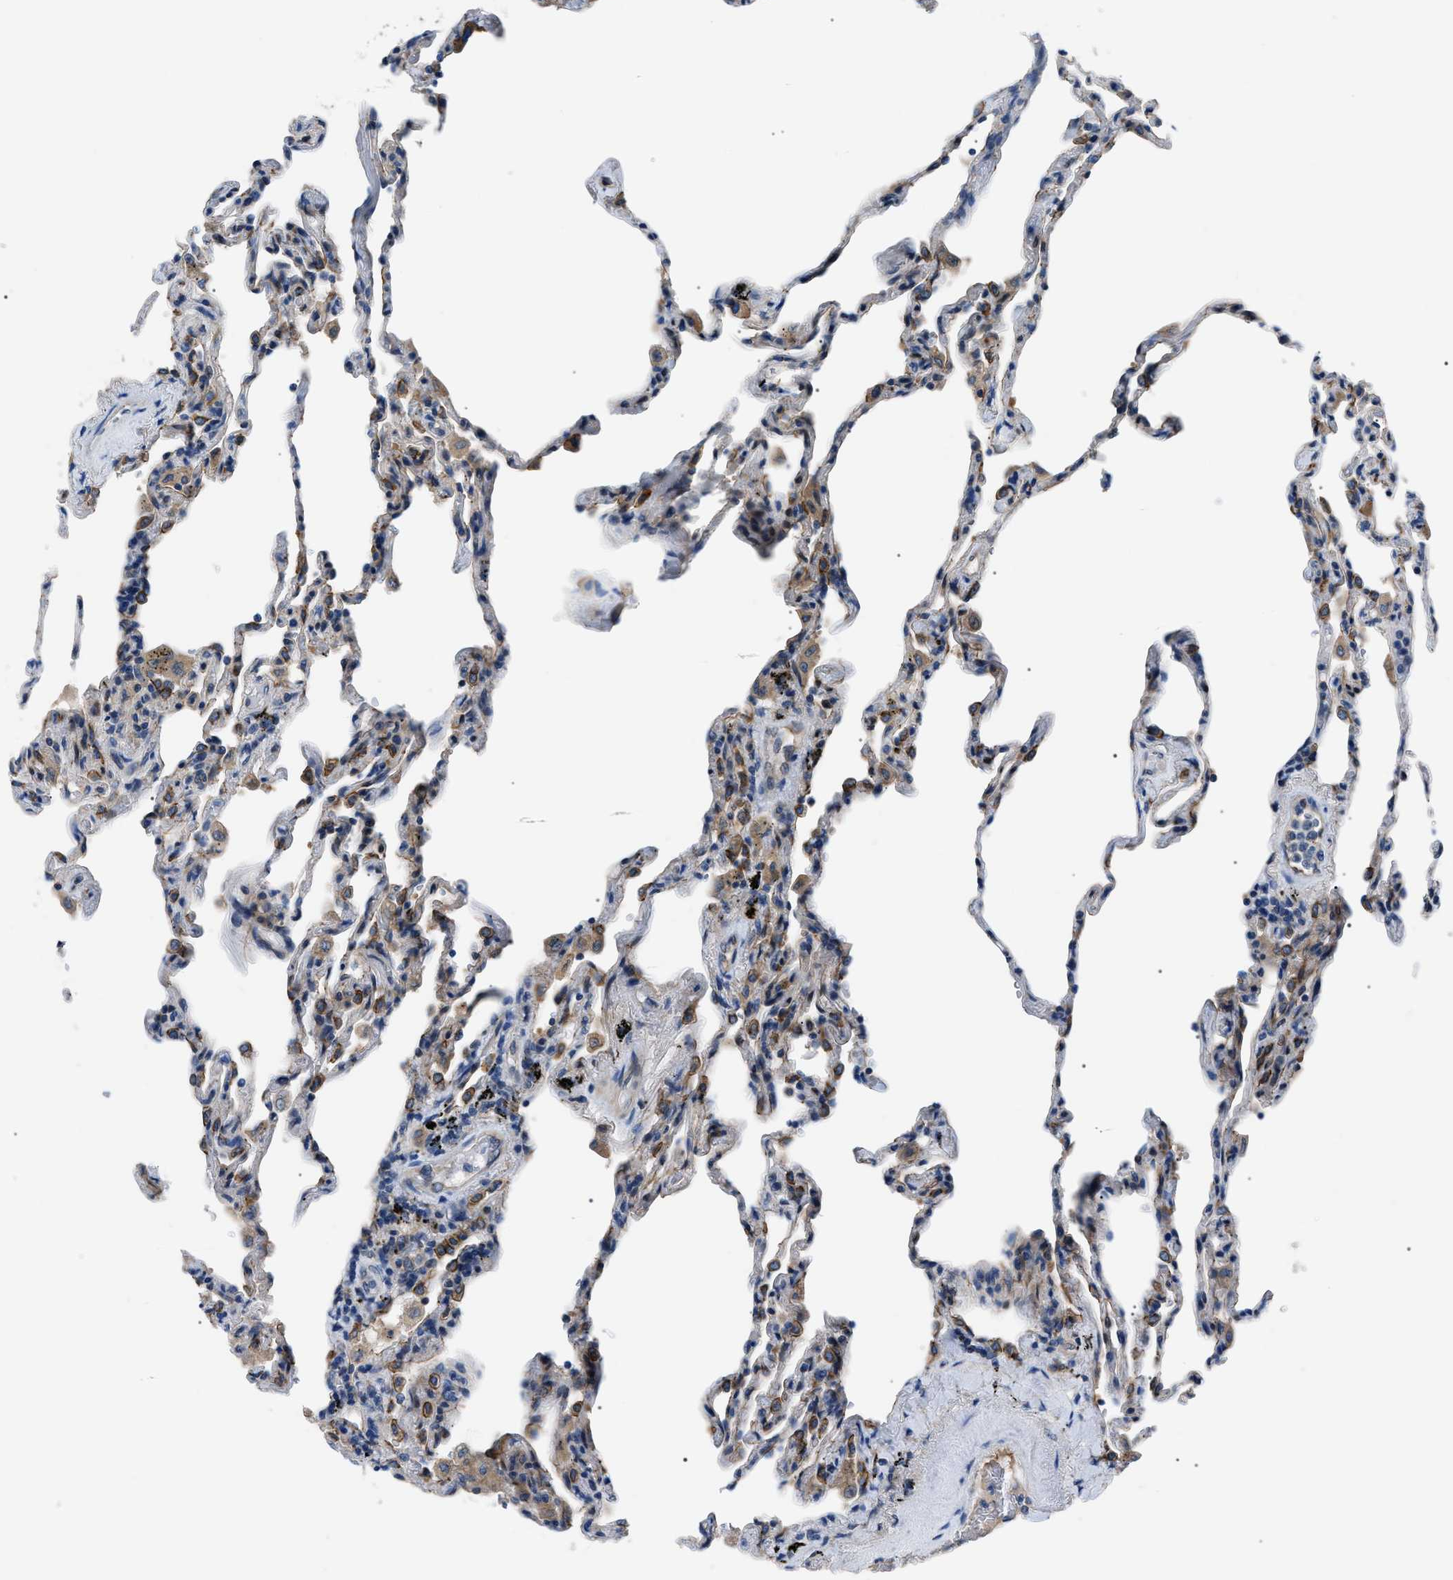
{"staining": {"intensity": "moderate", "quantity": "<25%", "location": "cytoplasmic/membranous"}, "tissue": "lung", "cell_type": "Alveolar cells", "image_type": "normal", "snomed": [{"axis": "morphology", "description": "Normal tissue, NOS"}, {"axis": "topography", "description": "Lung"}], "caption": "An immunohistochemistry histopathology image of normal tissue is shown. Protein staining in brown shows moderate cytoplasmic/membranous positivity in lung within alveolar cells.", "gene": "ZDHHC24", "patient": {"sex": "male", "age": 59}}